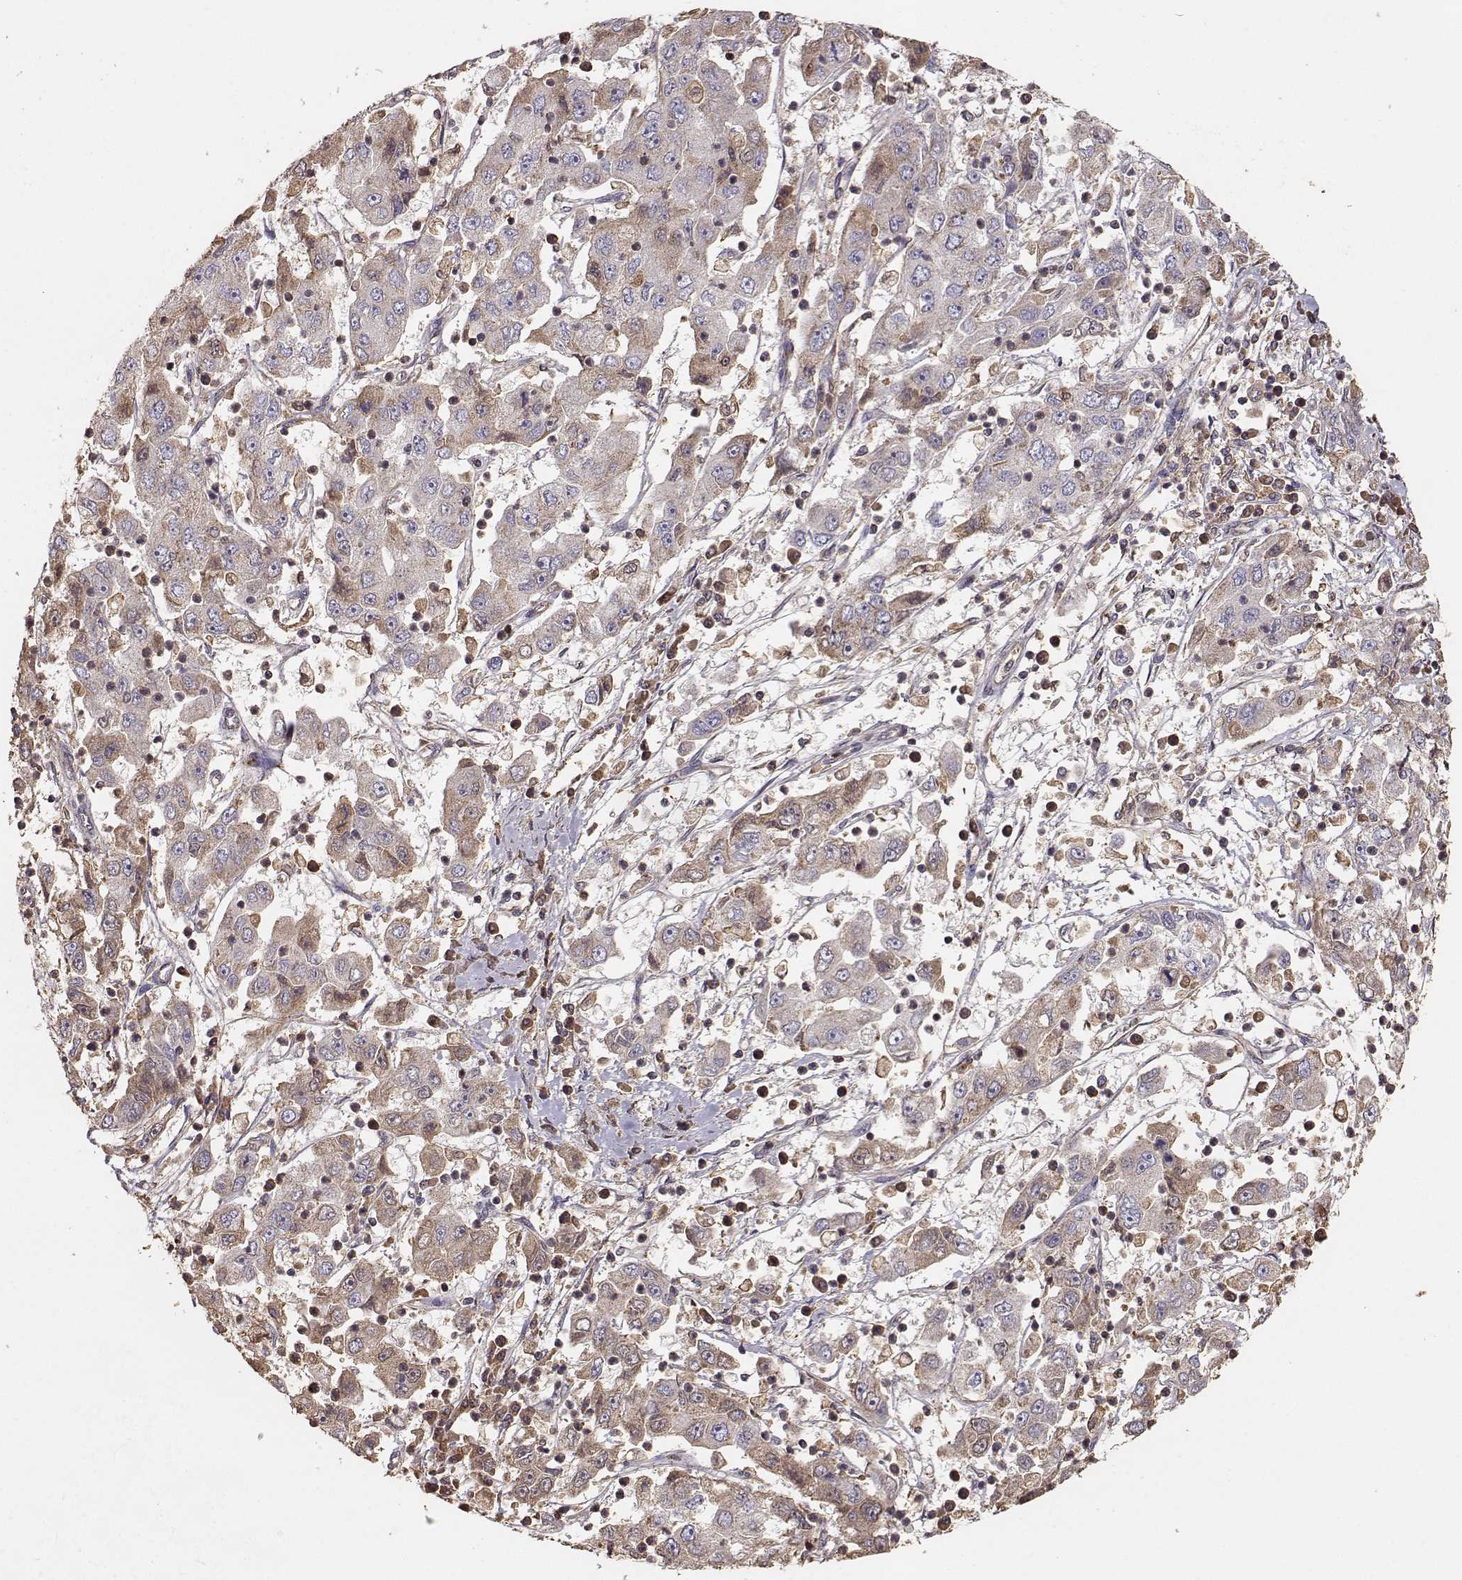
{"staining": {"intensity": "weak", "quantity": "25%-75%", "location": "cytoplasmic/membranous"}, "tissue": "cervical cancer", "cell_type": "Tumor cells", "image_type": "cancer", "snomed": [{"axis": "morphology", "description": "Squamous cell carcinoma, NOS"}, {"axis": "topography", "description": "Cervix"}], "caption": "This is a photomicrograph of immunohistochemistry staining of cervical squamous cell carcinoma, which shows weak positivity in the cytoplasmic/membranous of tumor cells.", "gene": "TARS3", "patient": {"sex": "female", "age": 36}}